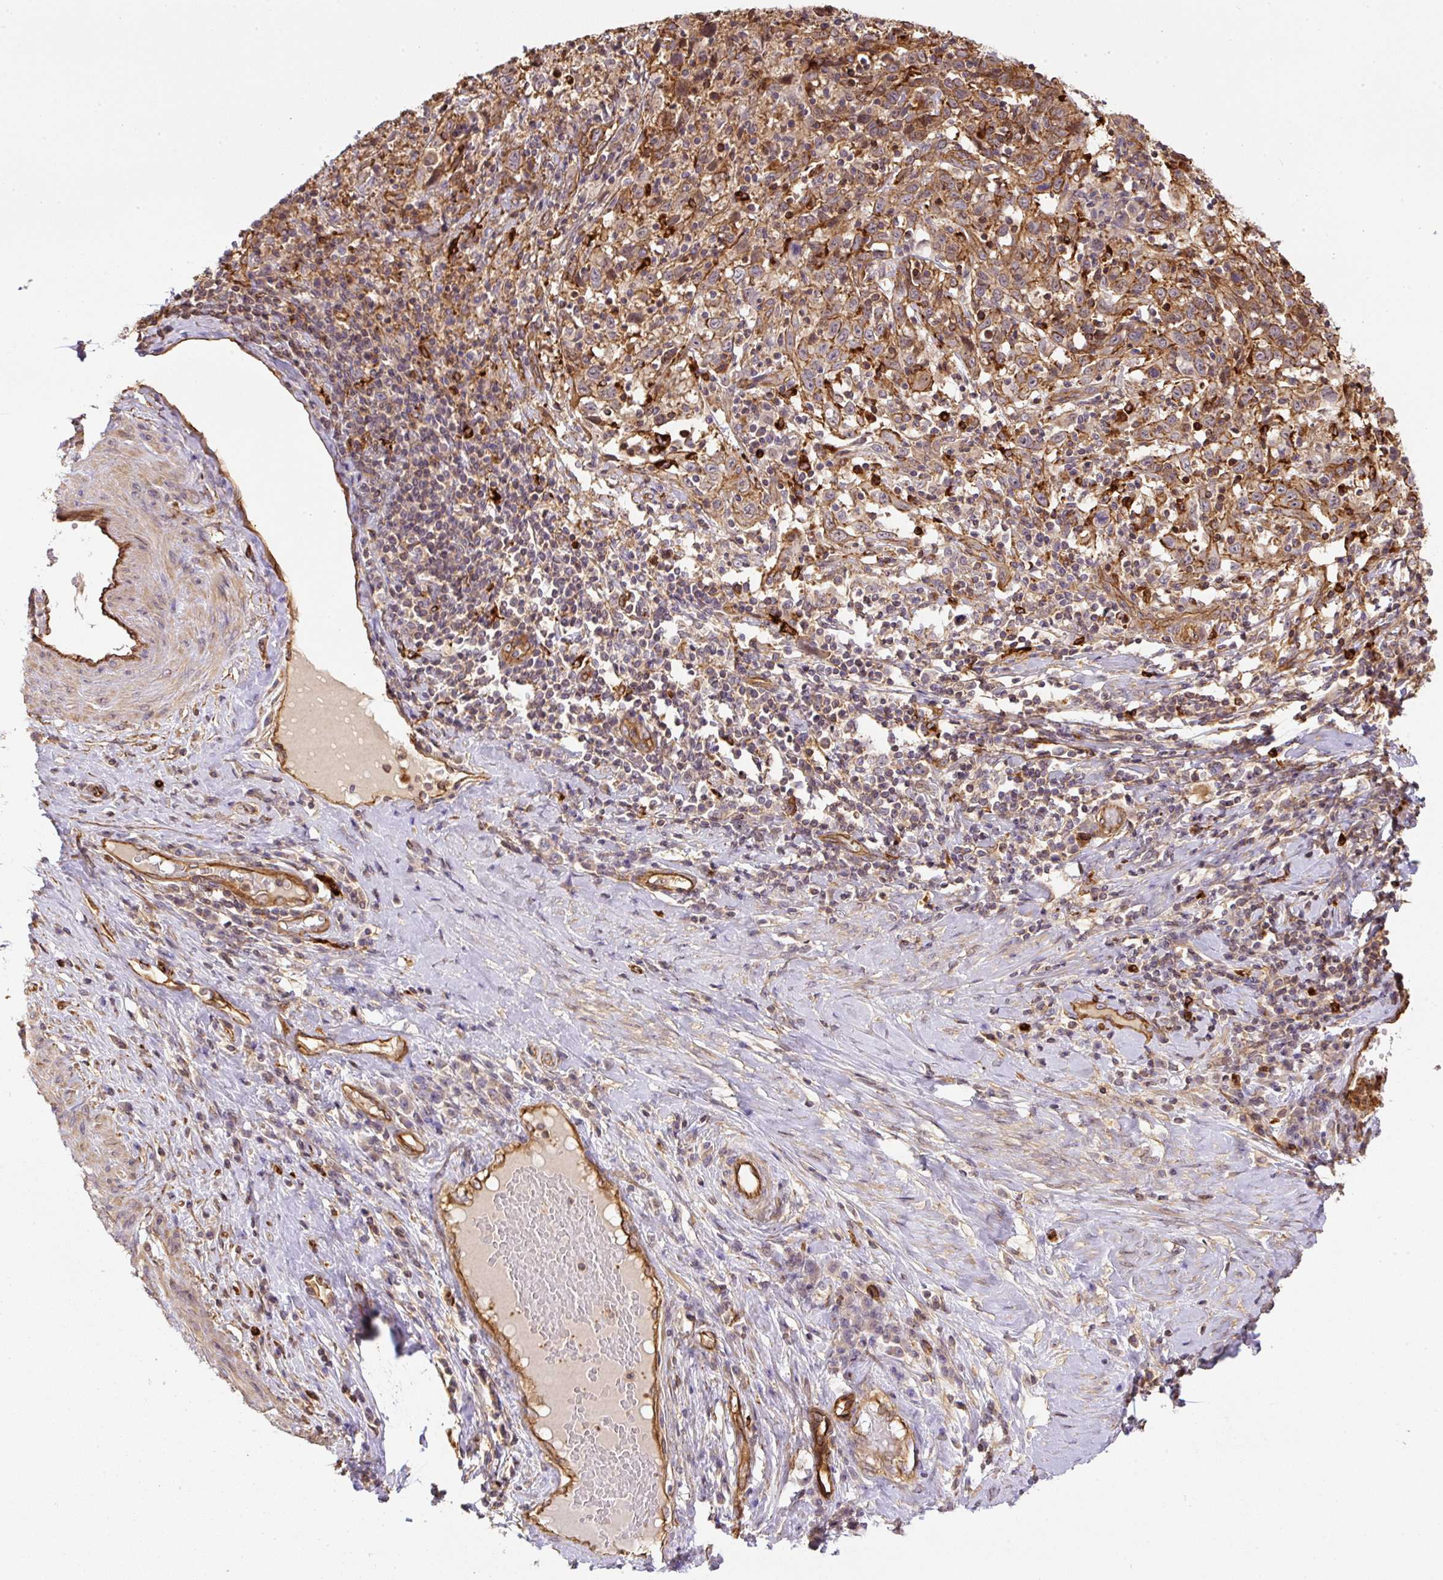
{"staining": {"intensity": "moderate", "quantity": ">75%", "location": "cytoplasmic/membranous"}, "tissue": "cervical cancer", "cell_type": "Tumor cells", "image_type": "cancer", "snomed": [{"axis": "morphology", "description": "Squamous cell carcinoma, NOS"}, {"axis": "topography", "description": "Cervix"}], "caption": "Immunohistochemical staining of cervical cancer (squamous cell carcinoma) reveals moderate cytoplasmic/membranous protein staining in about >75% of tumor cells.", "gene": "B3GALT5", "patient": {"sex": "female", "age": 46}}